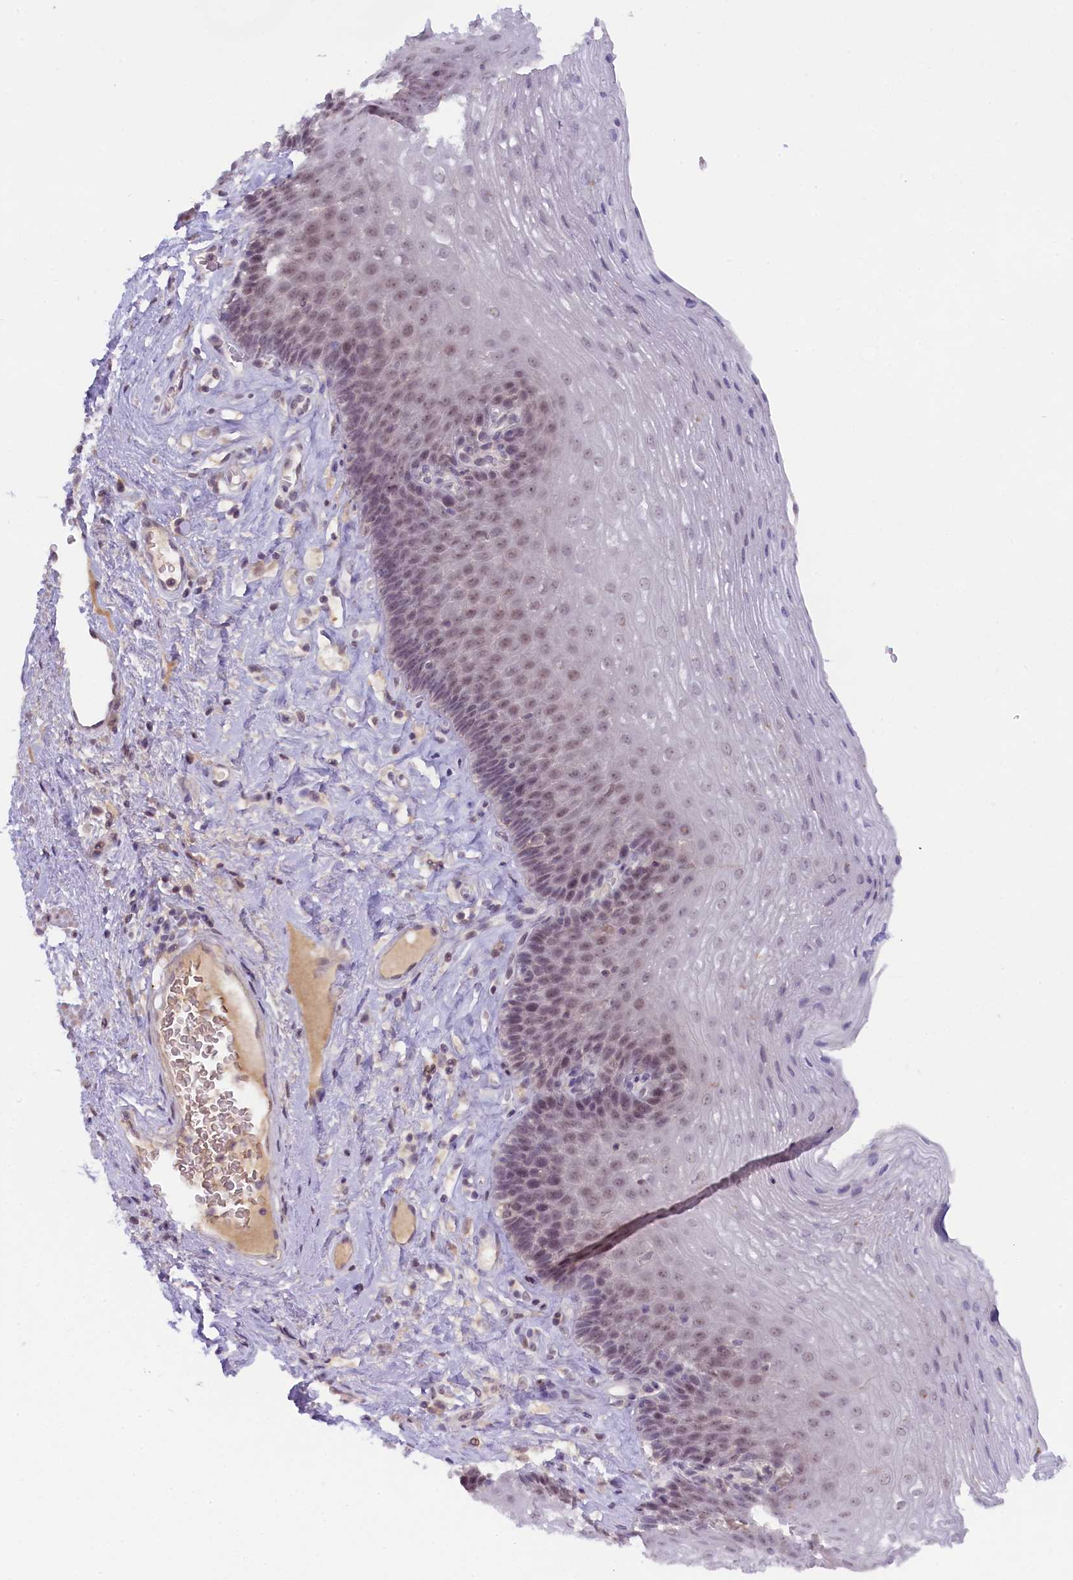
{"staining": {"intensity": "moderate", "quantity": "25%-75%", "location": "nuclear"}, "tissue": "esophagus", "cell_type": "Squamous epithelial cells", "image_type": "normal", "snomed": [{"axis": "morphology", "description": "Normal tissue, NOS"}, {"axis": "topography", "description": "Esophagus"}], "caption": "High-magnification brightfield microscopy of unremarkable esophagus stained with DAB (3,3'-diaminobenzidine) (brown) and counterstained with hematoxylin (blue). squamous epithelial cells exhibit moderate nuclear positivity is appreciated in approximately25%-75% of cells. (Brightfield microscopy of DAB IHC at high magnification).", "gene": "CRAMP1", "patient": {"sex": "female", "age": 66}}